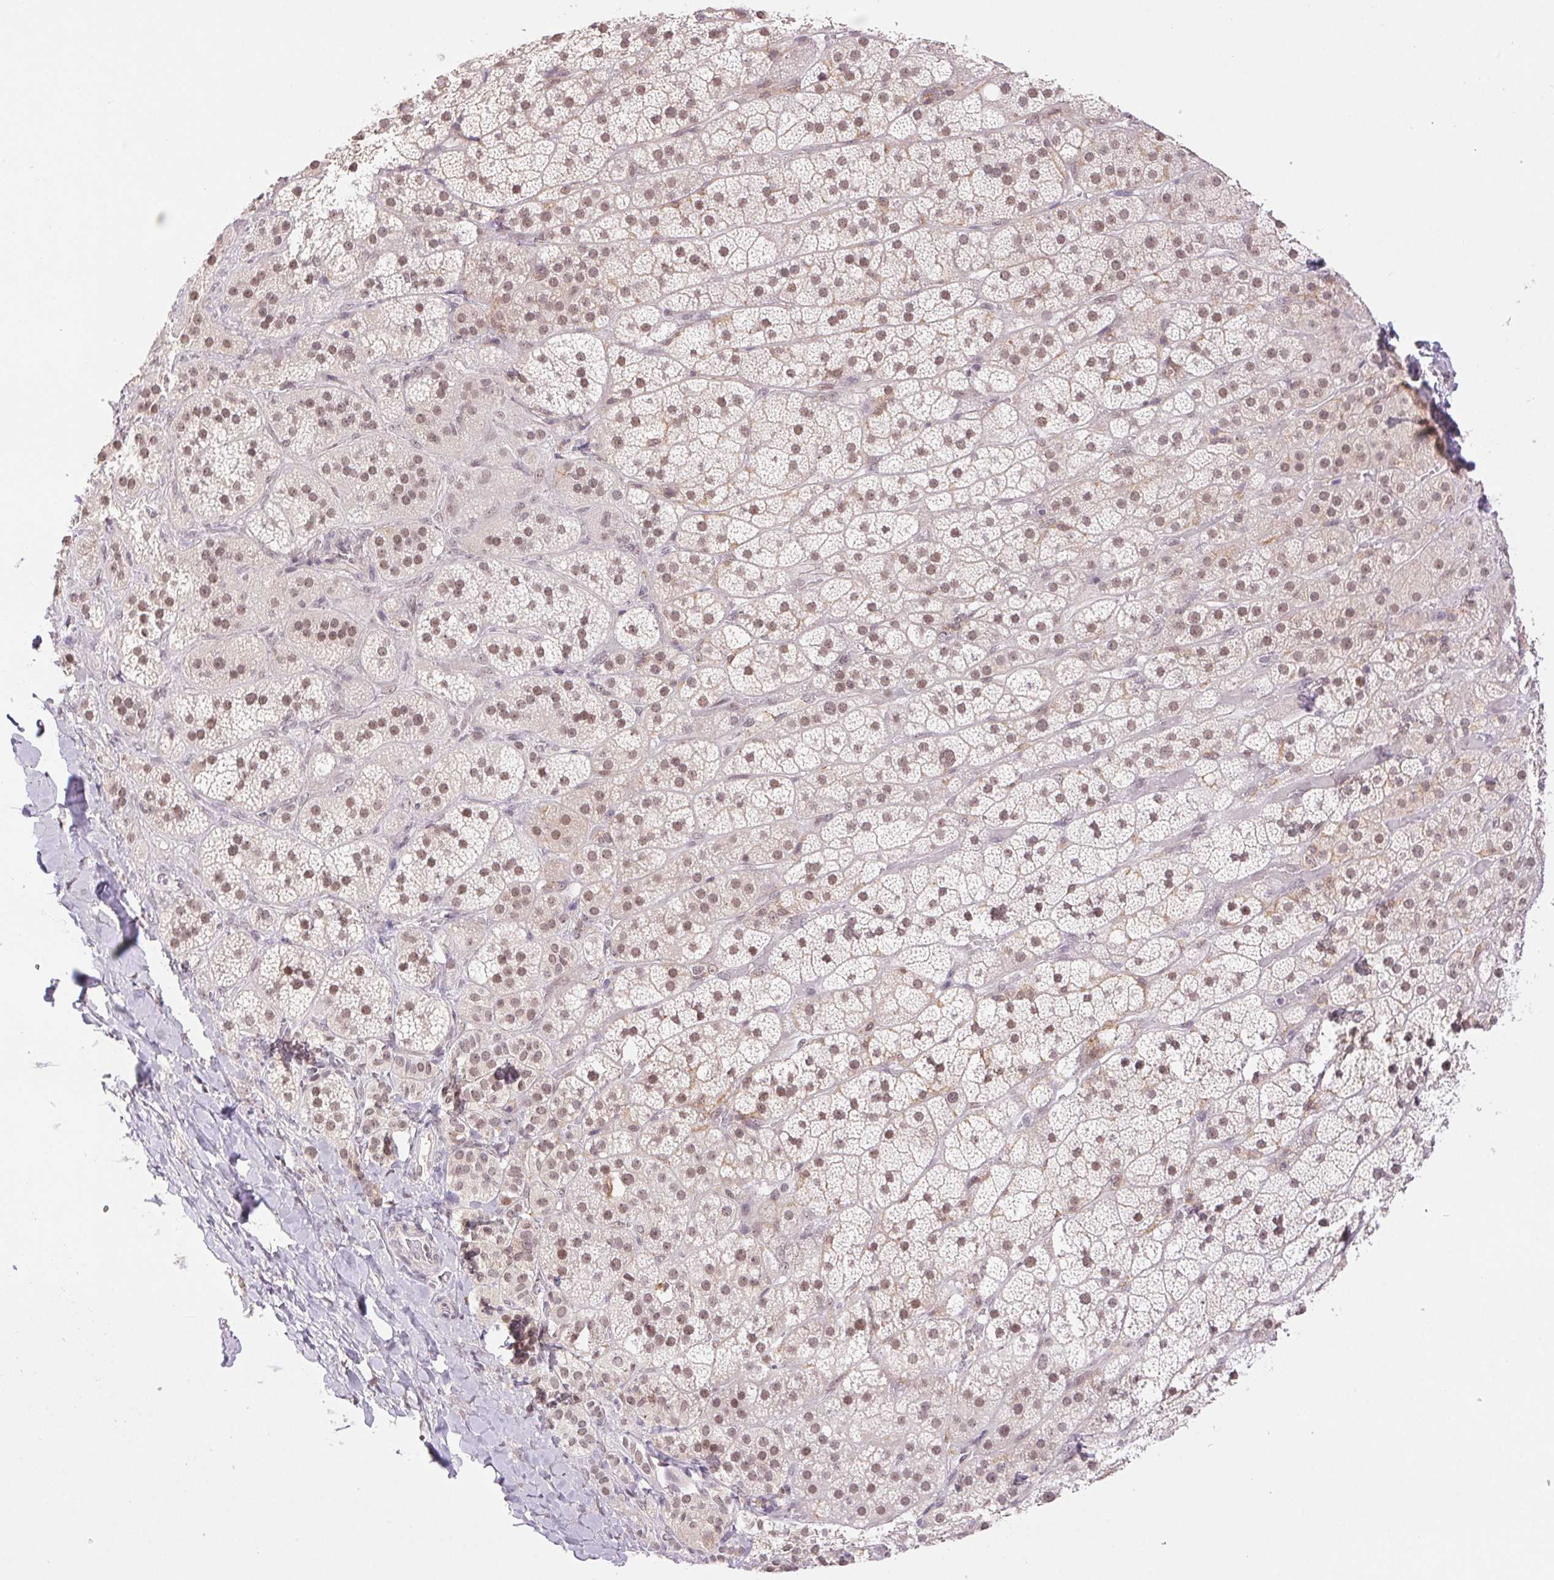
{"staining": {"intensity": "moderate", "quantity": ">75%", "location": "nuclear"}, "tissue": "adrenal gland", "cell_type": "Glandular cells", "image_type": "normal", "snomed": [{"axis": "morphology", "description": "Normal tissue, NOS"}, {"axis": "topography", "description": "Adrenal gland"}], "caption": "Approximately >75% of glandular cells in unremarkable human adrenal gland show moderate nuclear protein staining as visualized by brown immunohistochemical staining.", "gene": "PRPF18", "patient": {"sex": "male", "age": 57}}